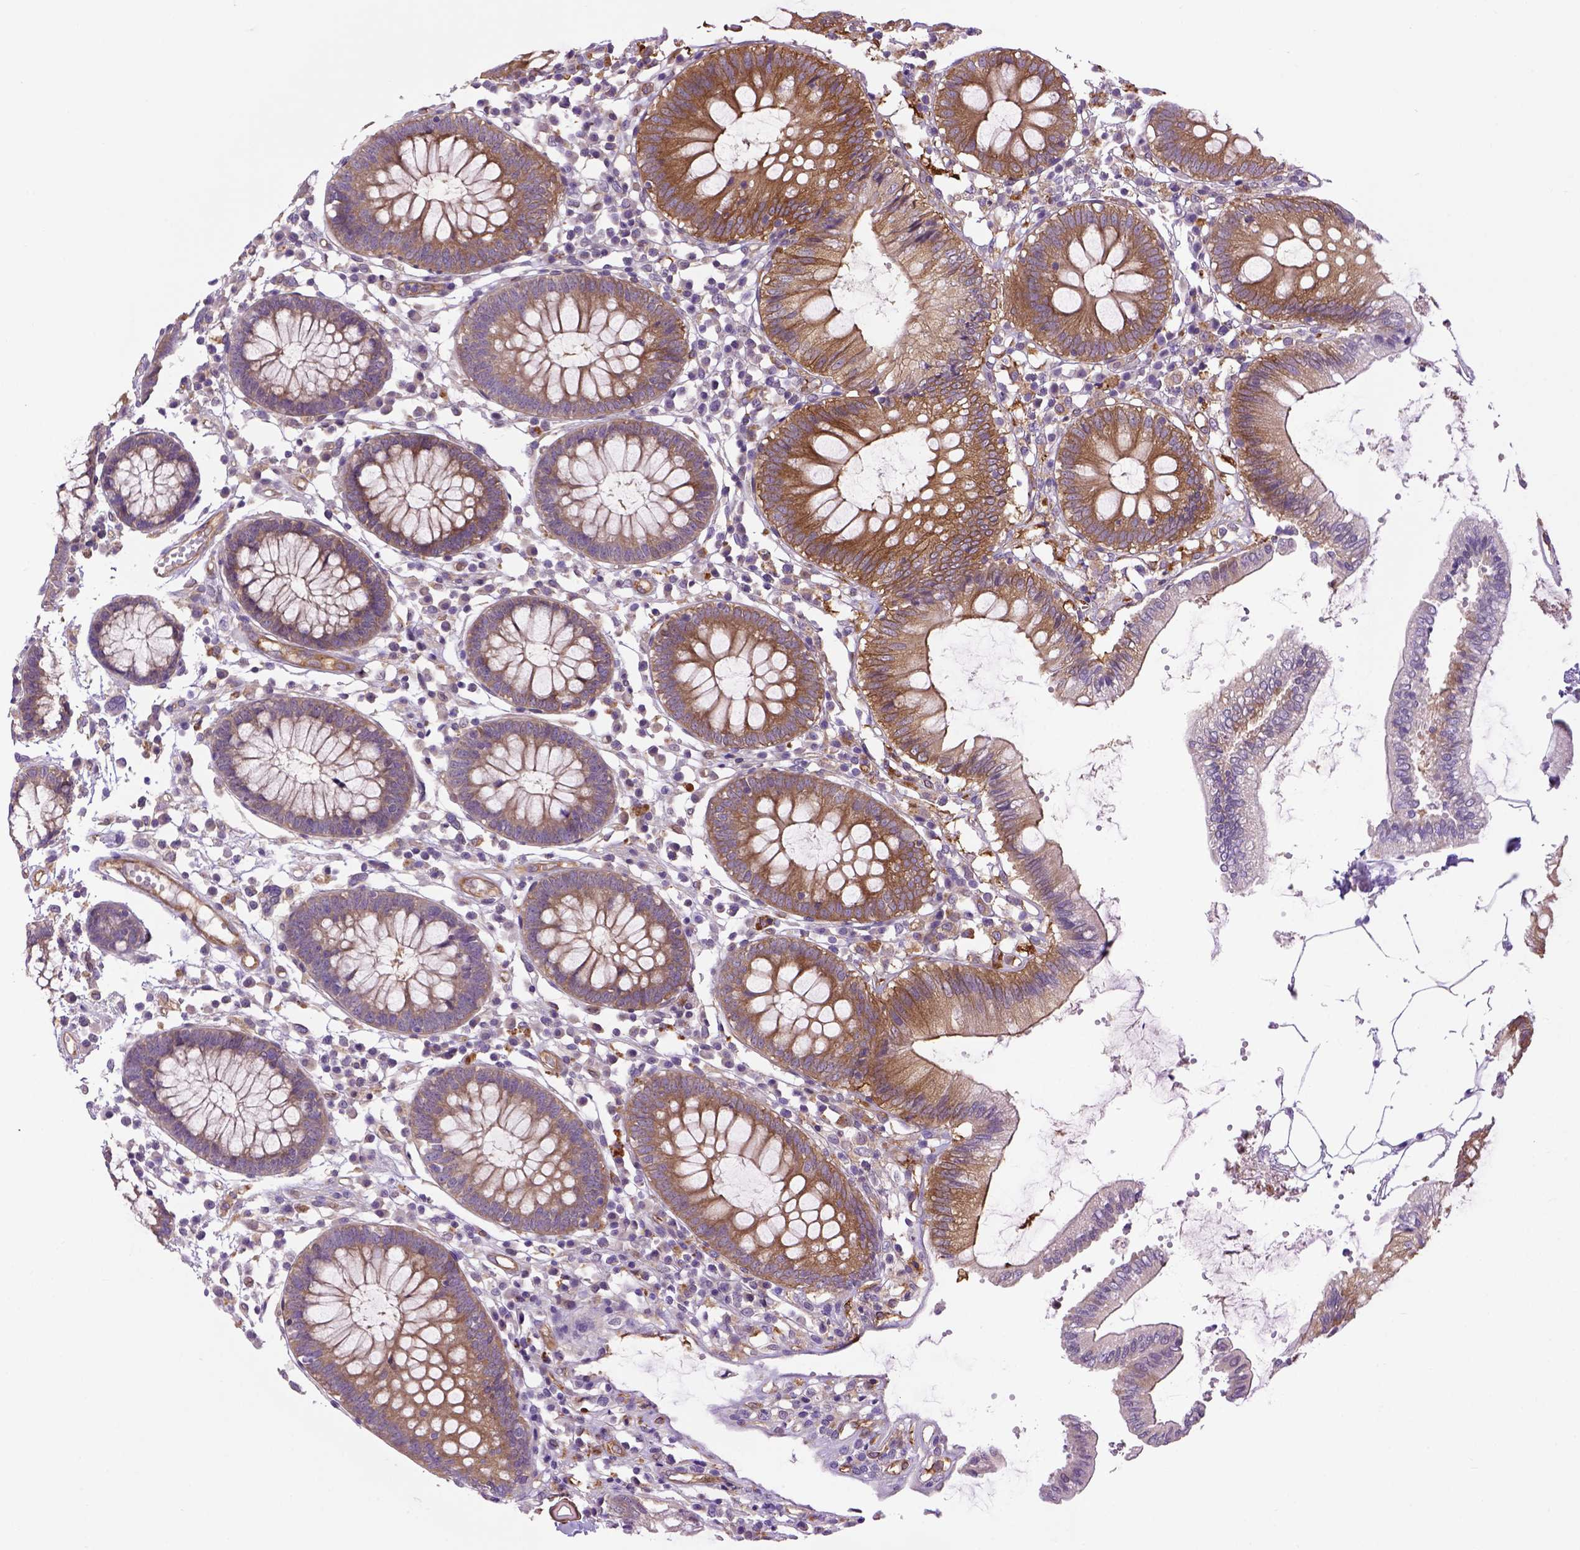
{"staining": {"intensity": "moderate", "quantity": ">75%", "location": "cytoplasmic/membranous"}, "tissue": "colon", "cell_type": "Endothelial cells", "image_type": "normal", "snomed": [{"axis": "morphology", "description": "Normal tissue, NOS"}, {"axis": "morphology", "description": "Adenocarcinoma, NOS"}, {"axis": "topography", "description": "Colon"}], "caption": "A micrograph of human colon stained for a protein reveals moderate cytoplasmic/membranous brown staining in endothelial cells. (IHC, brightfield microscopy, high magnification).", "gene": "CASKIN2", "patient": {"sex": "male", "age": 83}}